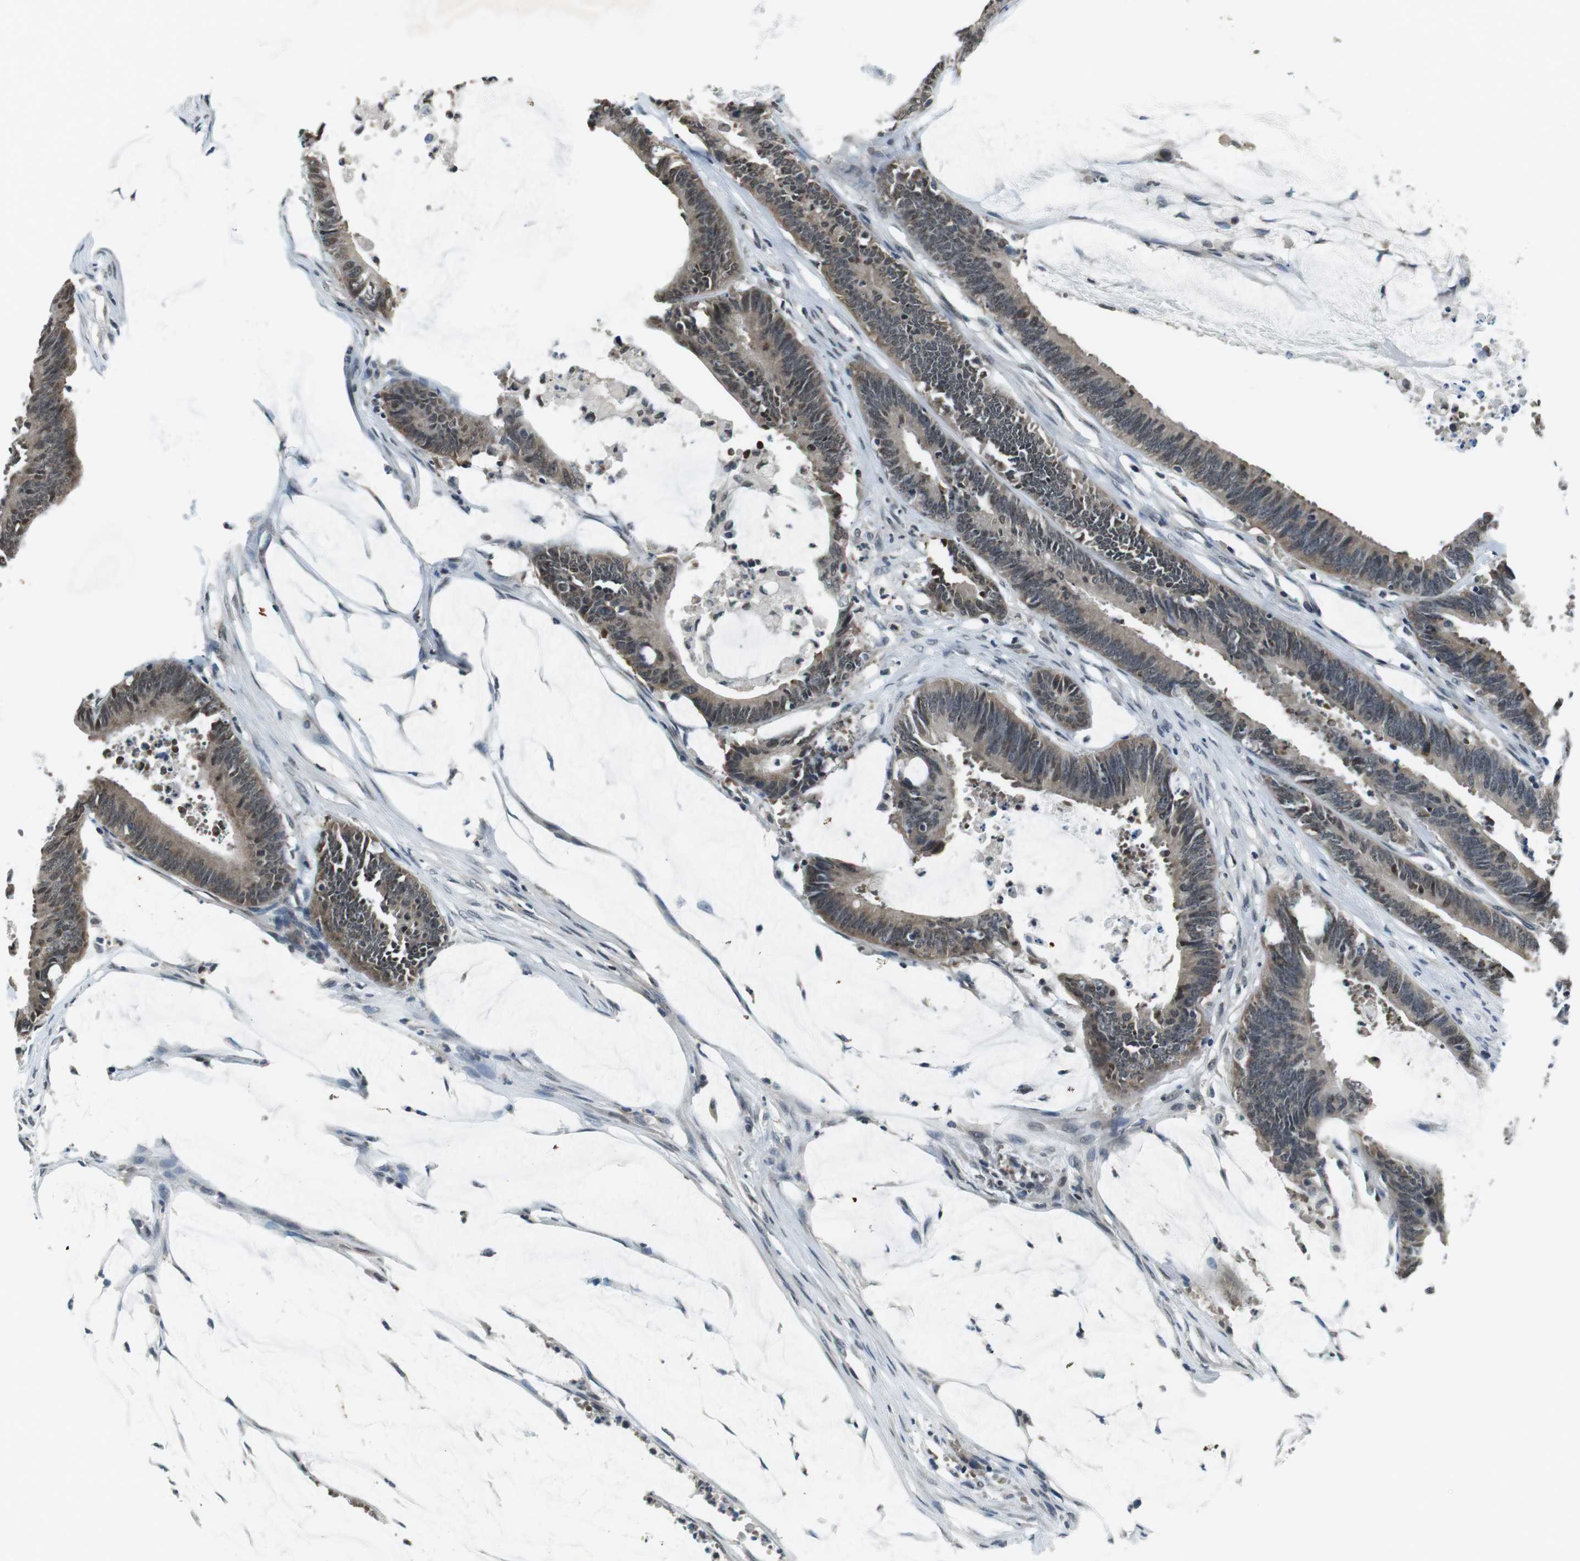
{"staining": {"intensity": "moderate", "quantity": "25%-75%", "location": "cytoplasmic/membranous"}, "tissue": "colorectal cancer", "cell_type": "Tumor cells", "image_type": "cancer", "snomed": [{"axis": "morphology", "description": "Adenocarcinoma, NOS"}, {"axis": "topography", "description": "Rectum"}], "caption": "IHC histopathology image of colorectal cancer stained for a protein (brown), which displays medium levels of moderate cytoplasmic/membranous staining in approximately 25%-75% of tumor cells.", "gene": "NEK4", "patient": {"sex": "female", "age": 66}}